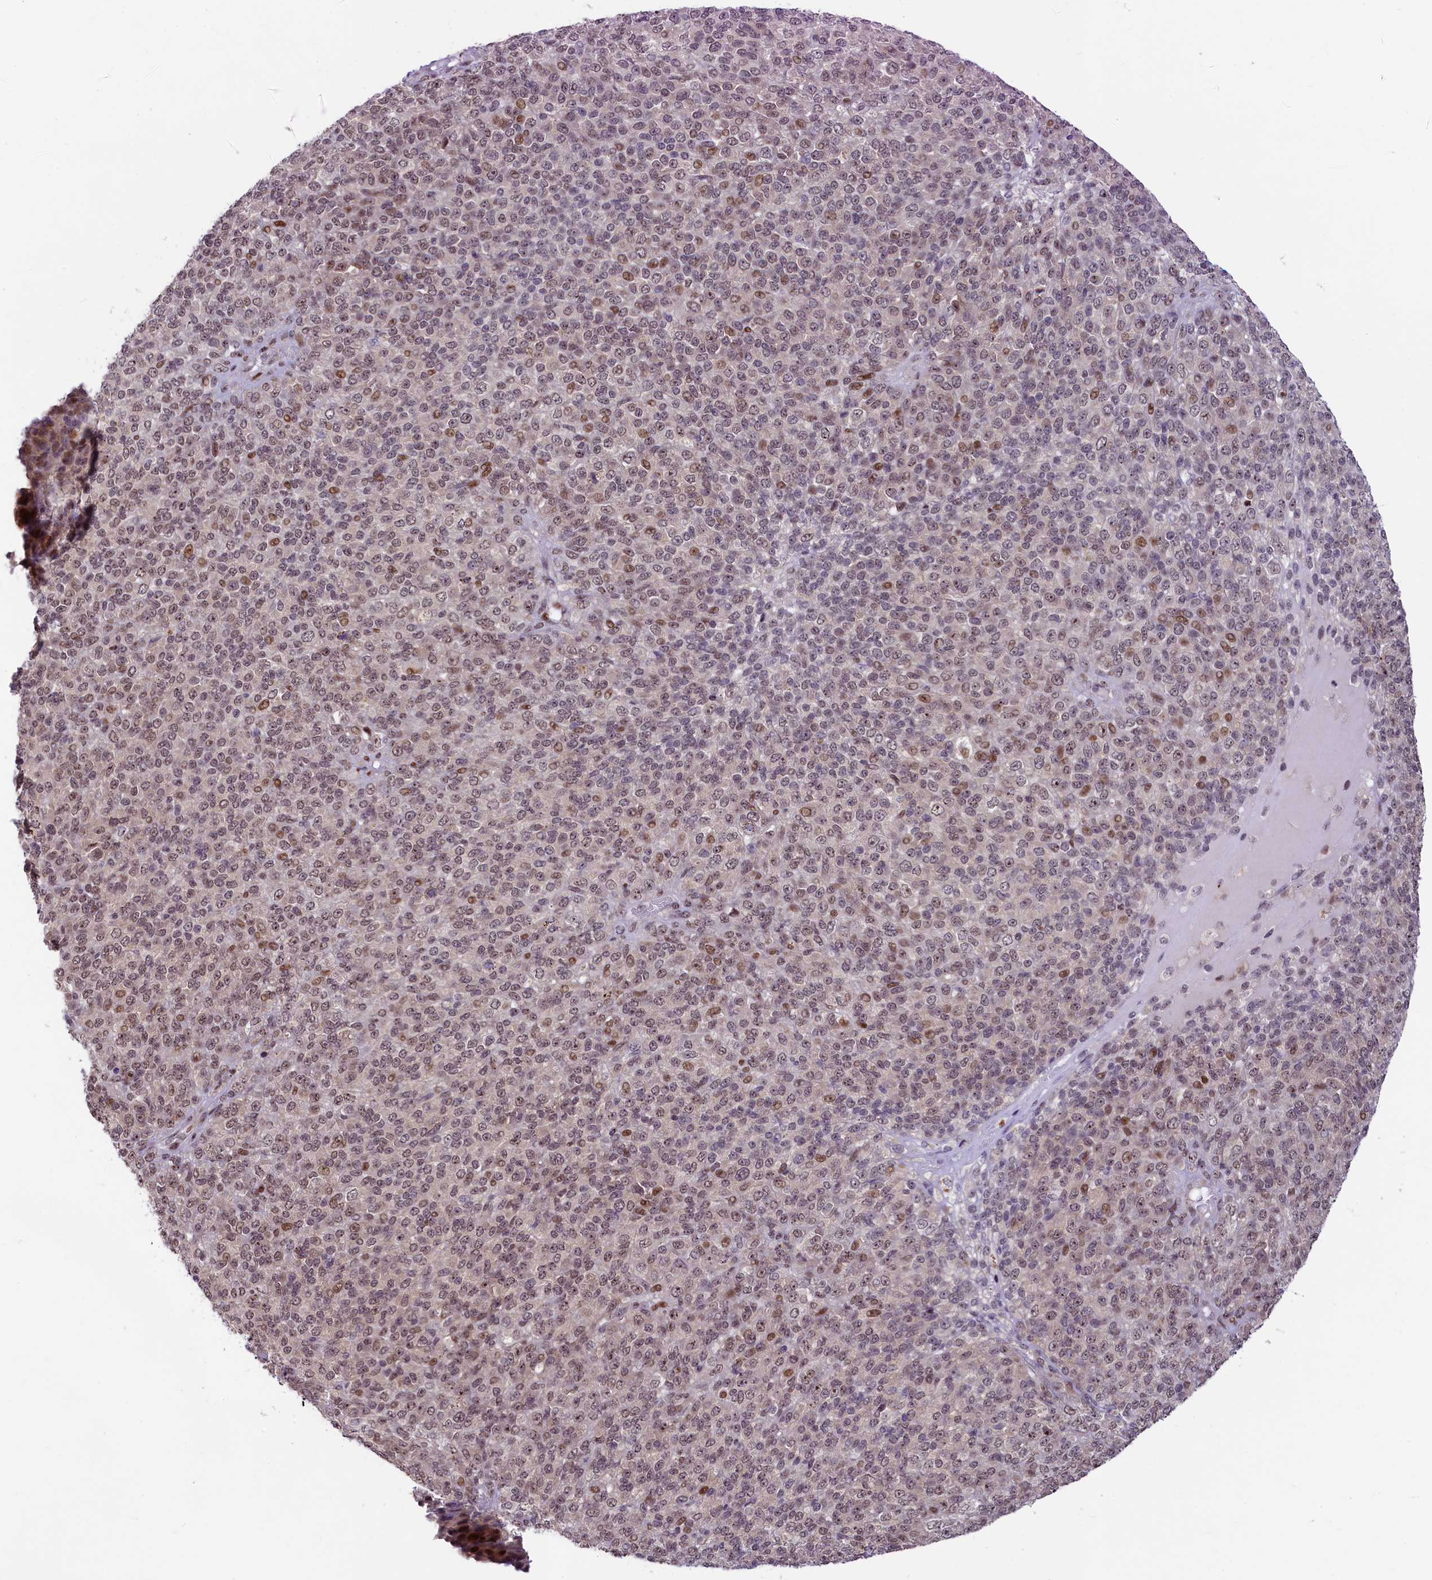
{"staining": {"intensity": "moderate", "quantity": "25%-75%", "location": "nuclear"}, "tissue": "melanoma", "cell_type": "Tumor cells", "image_type": "cancer", "snomed": [{"axis": "morphology", "description": "Malignant melanoma, Metastatic site"}, {"axis": "topography", "description": "Brain"}], "caption": "Immunohistochemistry of human malignant melanoma (metastatic site) exhibits medium levels of moderate nuclear staining in approximately 25%-75% of tumor cells.", "gene": "ANKS3", "patient": {"sex": "female", "age": 56}}